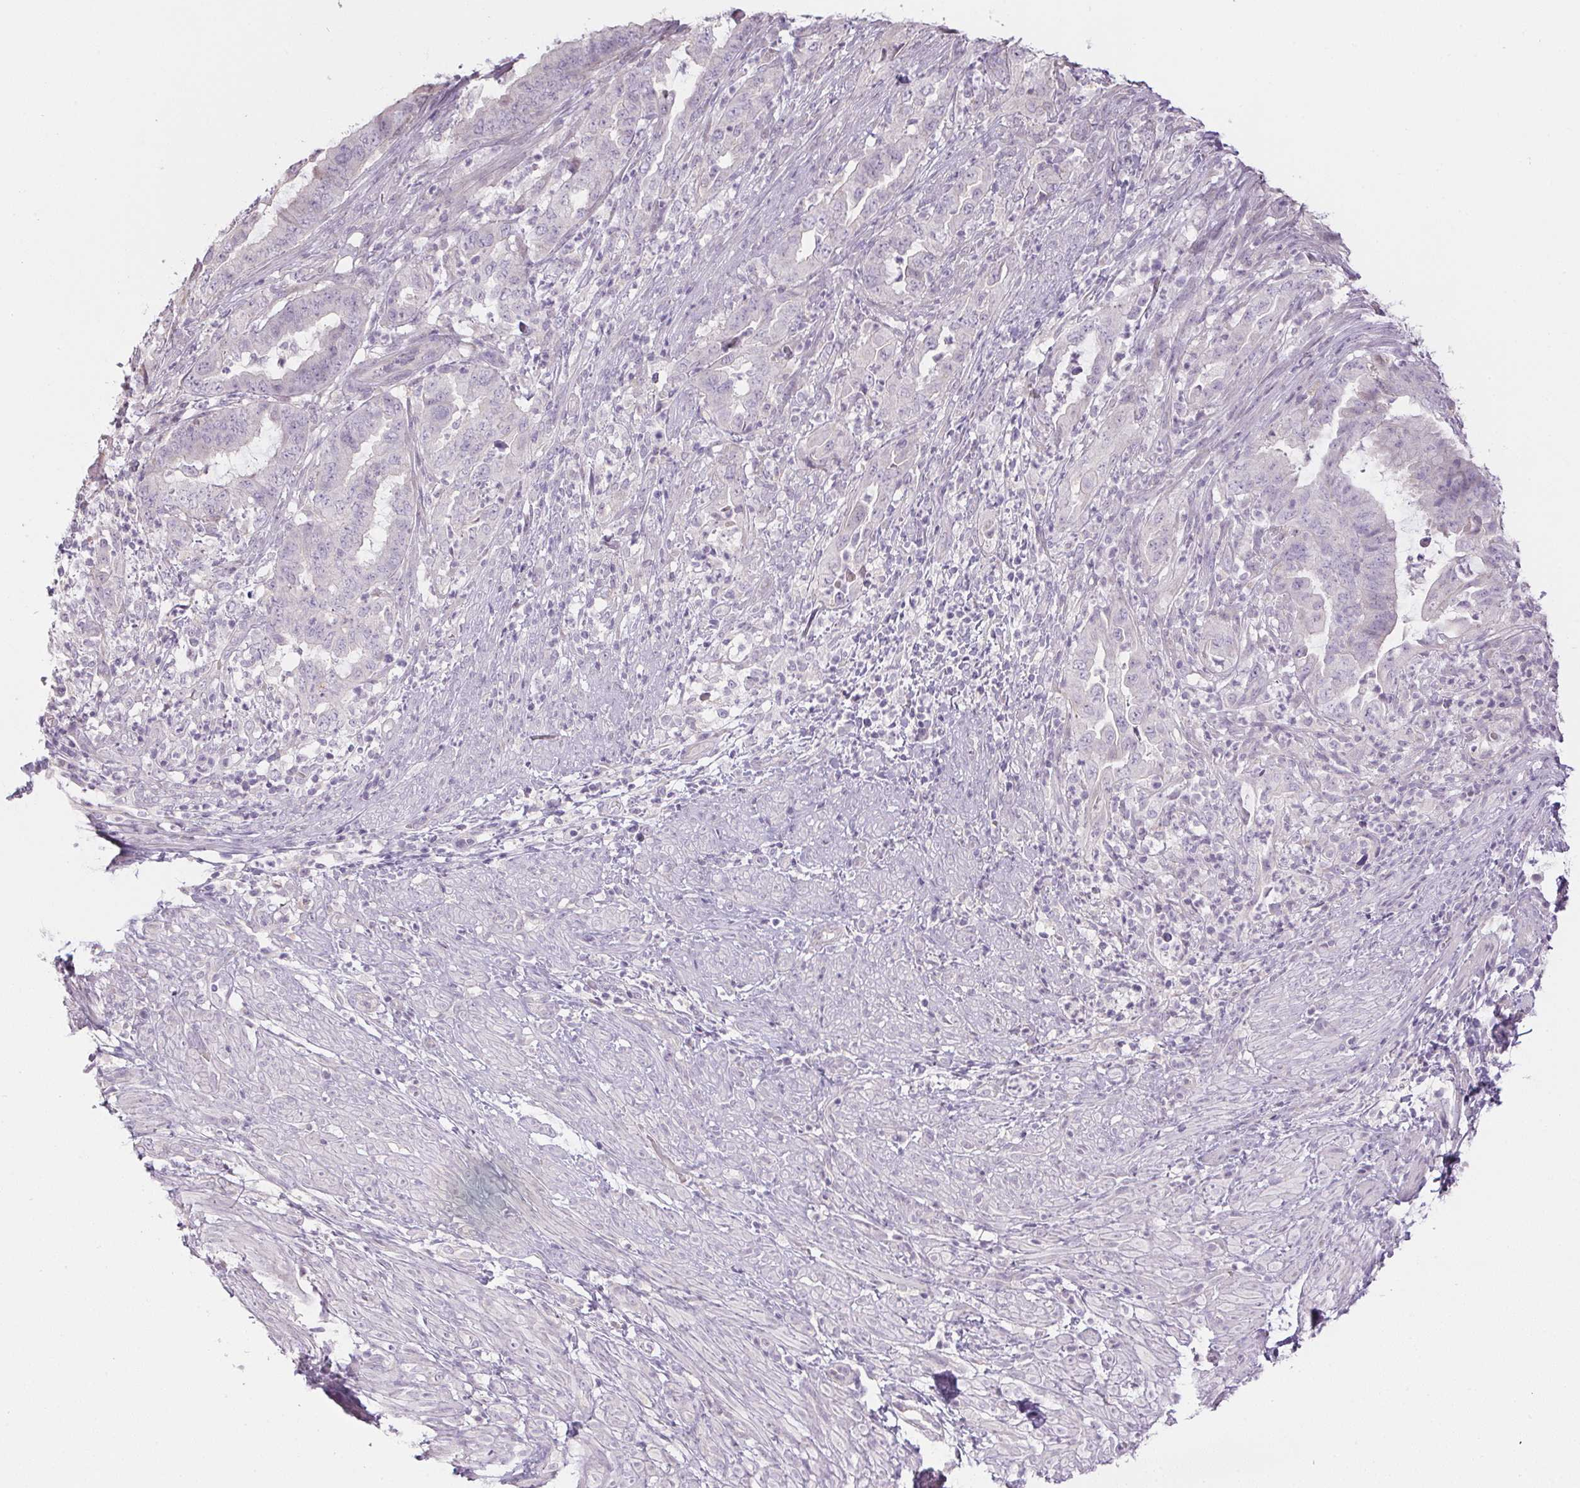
{"staining": {"intensity": "negative", "quantity": "none", "location": "none"}, "tissue": "endometrial cancer", "cell_type": "Tumor cells", "image_type": "cancer", "snomed": [{"axis": "morphology", "description": "Adenocarcinoma, NOS"}, {"axis": "topography", "description": "Endometrium"}], "caption": "Tumor cells show no significant expression in adenocarcinoma (endometrial).", "gene": "CTCFL", "patient": {"sex": "female", "age": 51}}